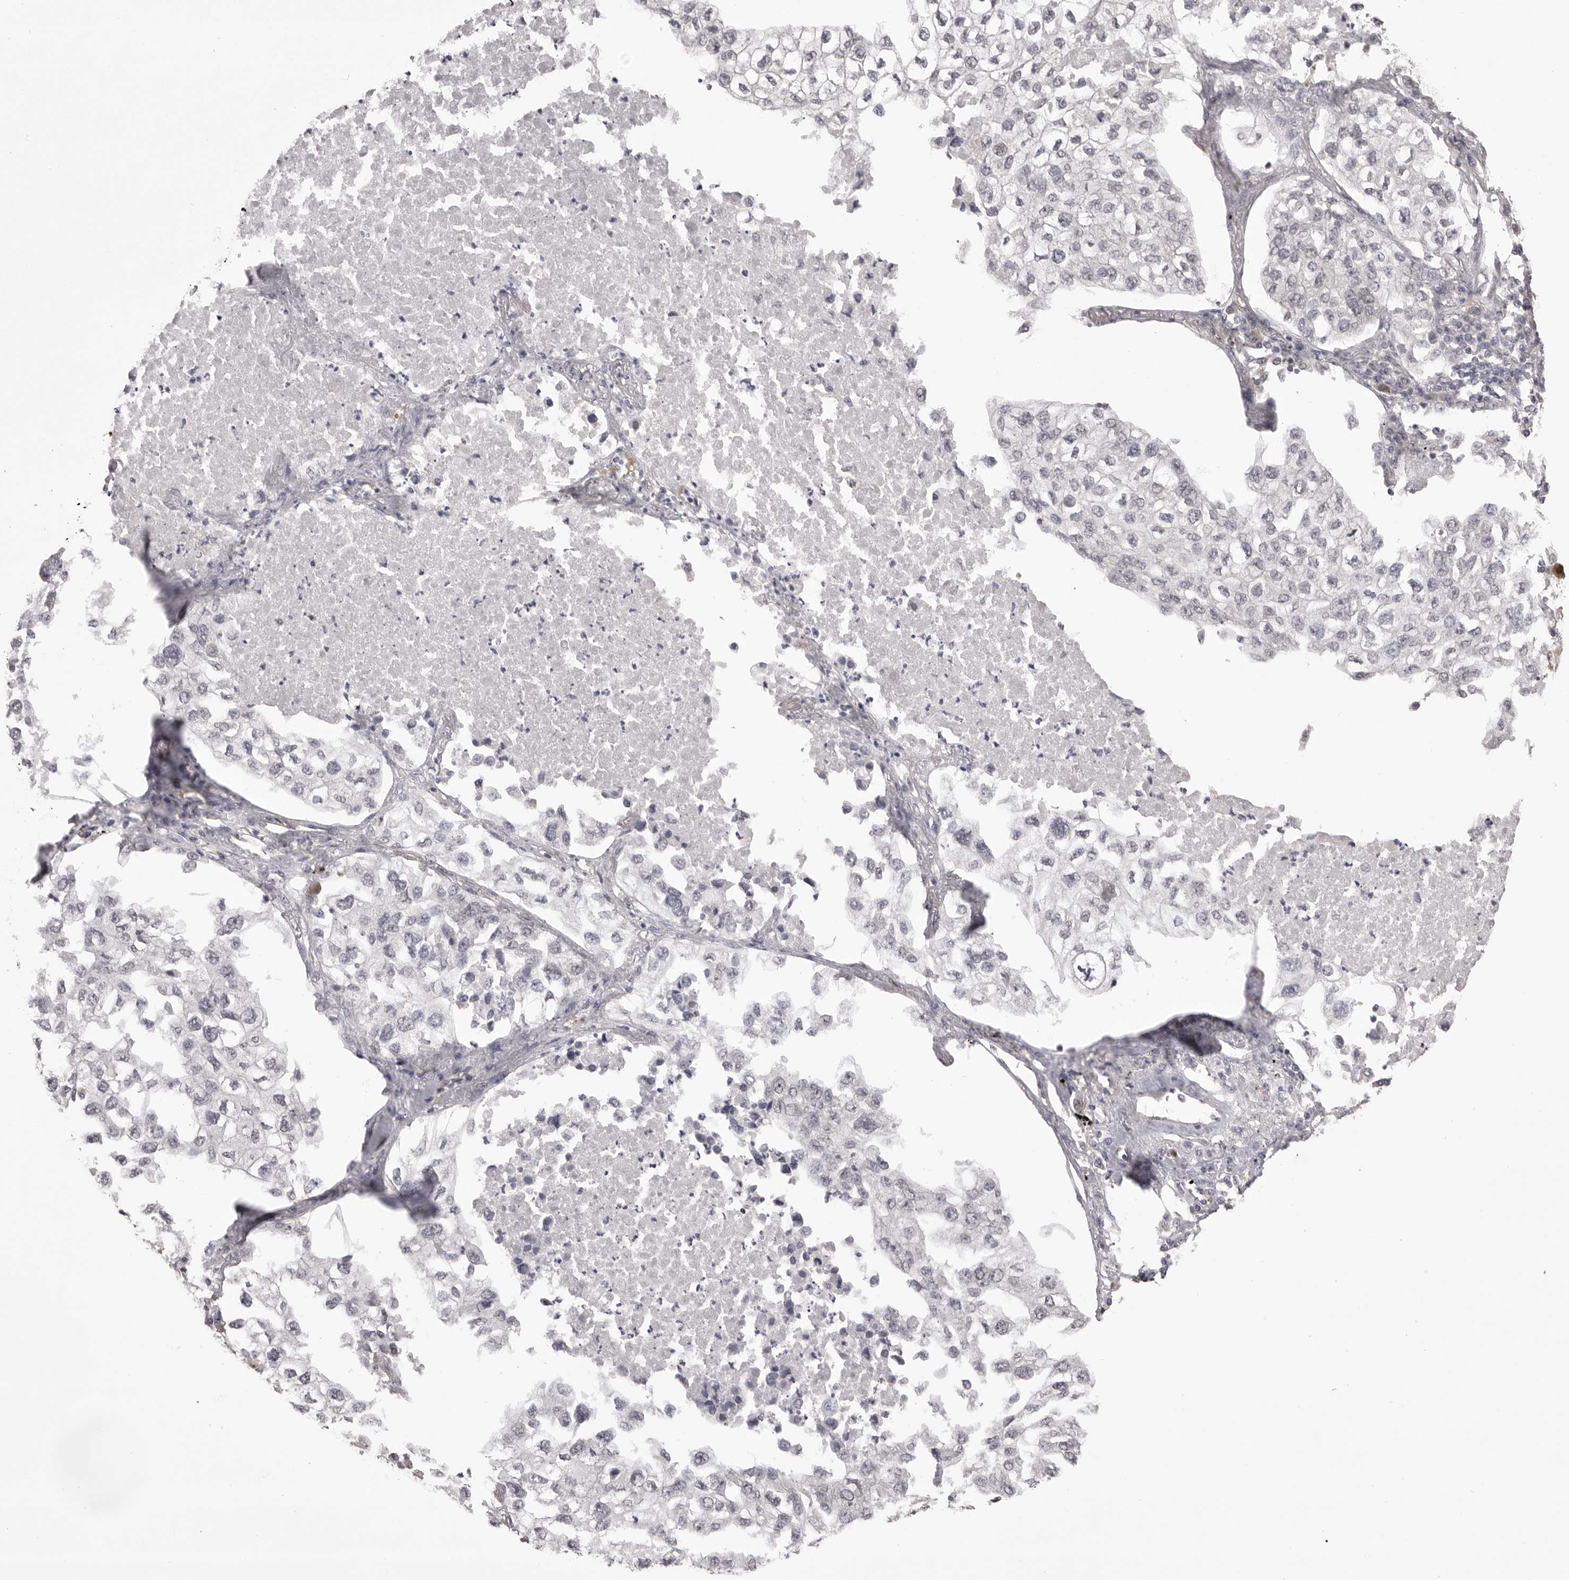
{"staining": {"intensity": "moderate", "quantity": "25%-75%", "location": "nuclear"}, "tissue": "lung cancer", "cell_type": "Tumor cells", "image_type": "cancer", "snomed": [{"axis": "morphology", "description": "Adenocarcinoma, NOS"}, {"axis": "topography", "description": "Lung"}], "caption": "Moderate nuclear protein staining is appreciated in about 25%-75% of tumor cells in adenocarcinoma (lung).", "gene": "SORBS1", "patient": {"sex": "male", "age": 63}}